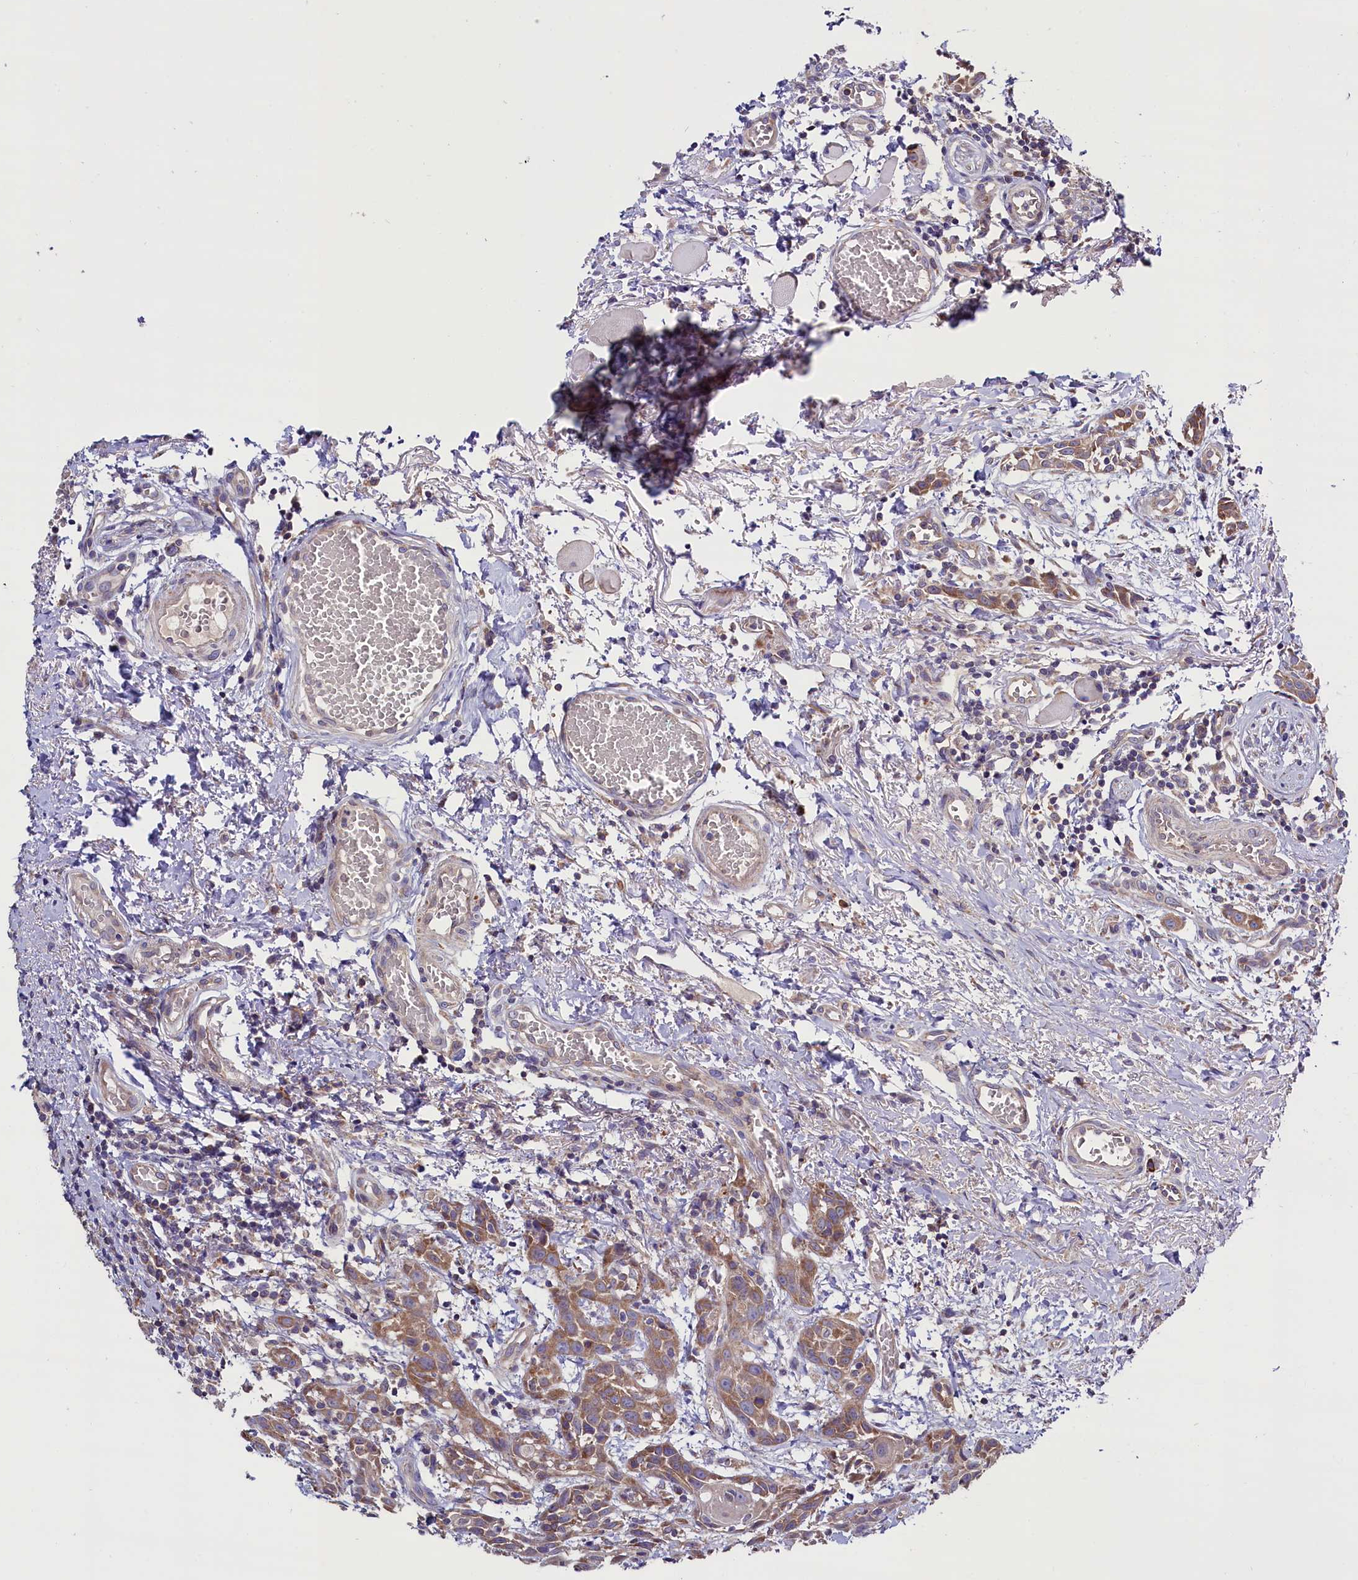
{"staining": {"intensity": "moderate", "quantity": ">75%", "location": "cytoplasmic/membranous"}, "tissue": "head and neck cancer", "cell_type": "Tumor cells", "image_type": "cancer", "snomed": [{"axis": "morphology", "description": "Squamous cell carcinoma, NOS"}, {"axis": "topography", "description": "Oral tissue"}, {"axis": "topography", "description": "Head-Neck"}], "caption": "Head and neck squamous cell carcinoma was stained to show a protein in brown. There is medium levels of moderate cytoplasmic/membranous staining in about >75% of tumor cells. (Brightfield microscopy of DAB IHC at high magnification).", "gene": "ZSWIM1", "patient": {"sex": "female", "age": 50}}